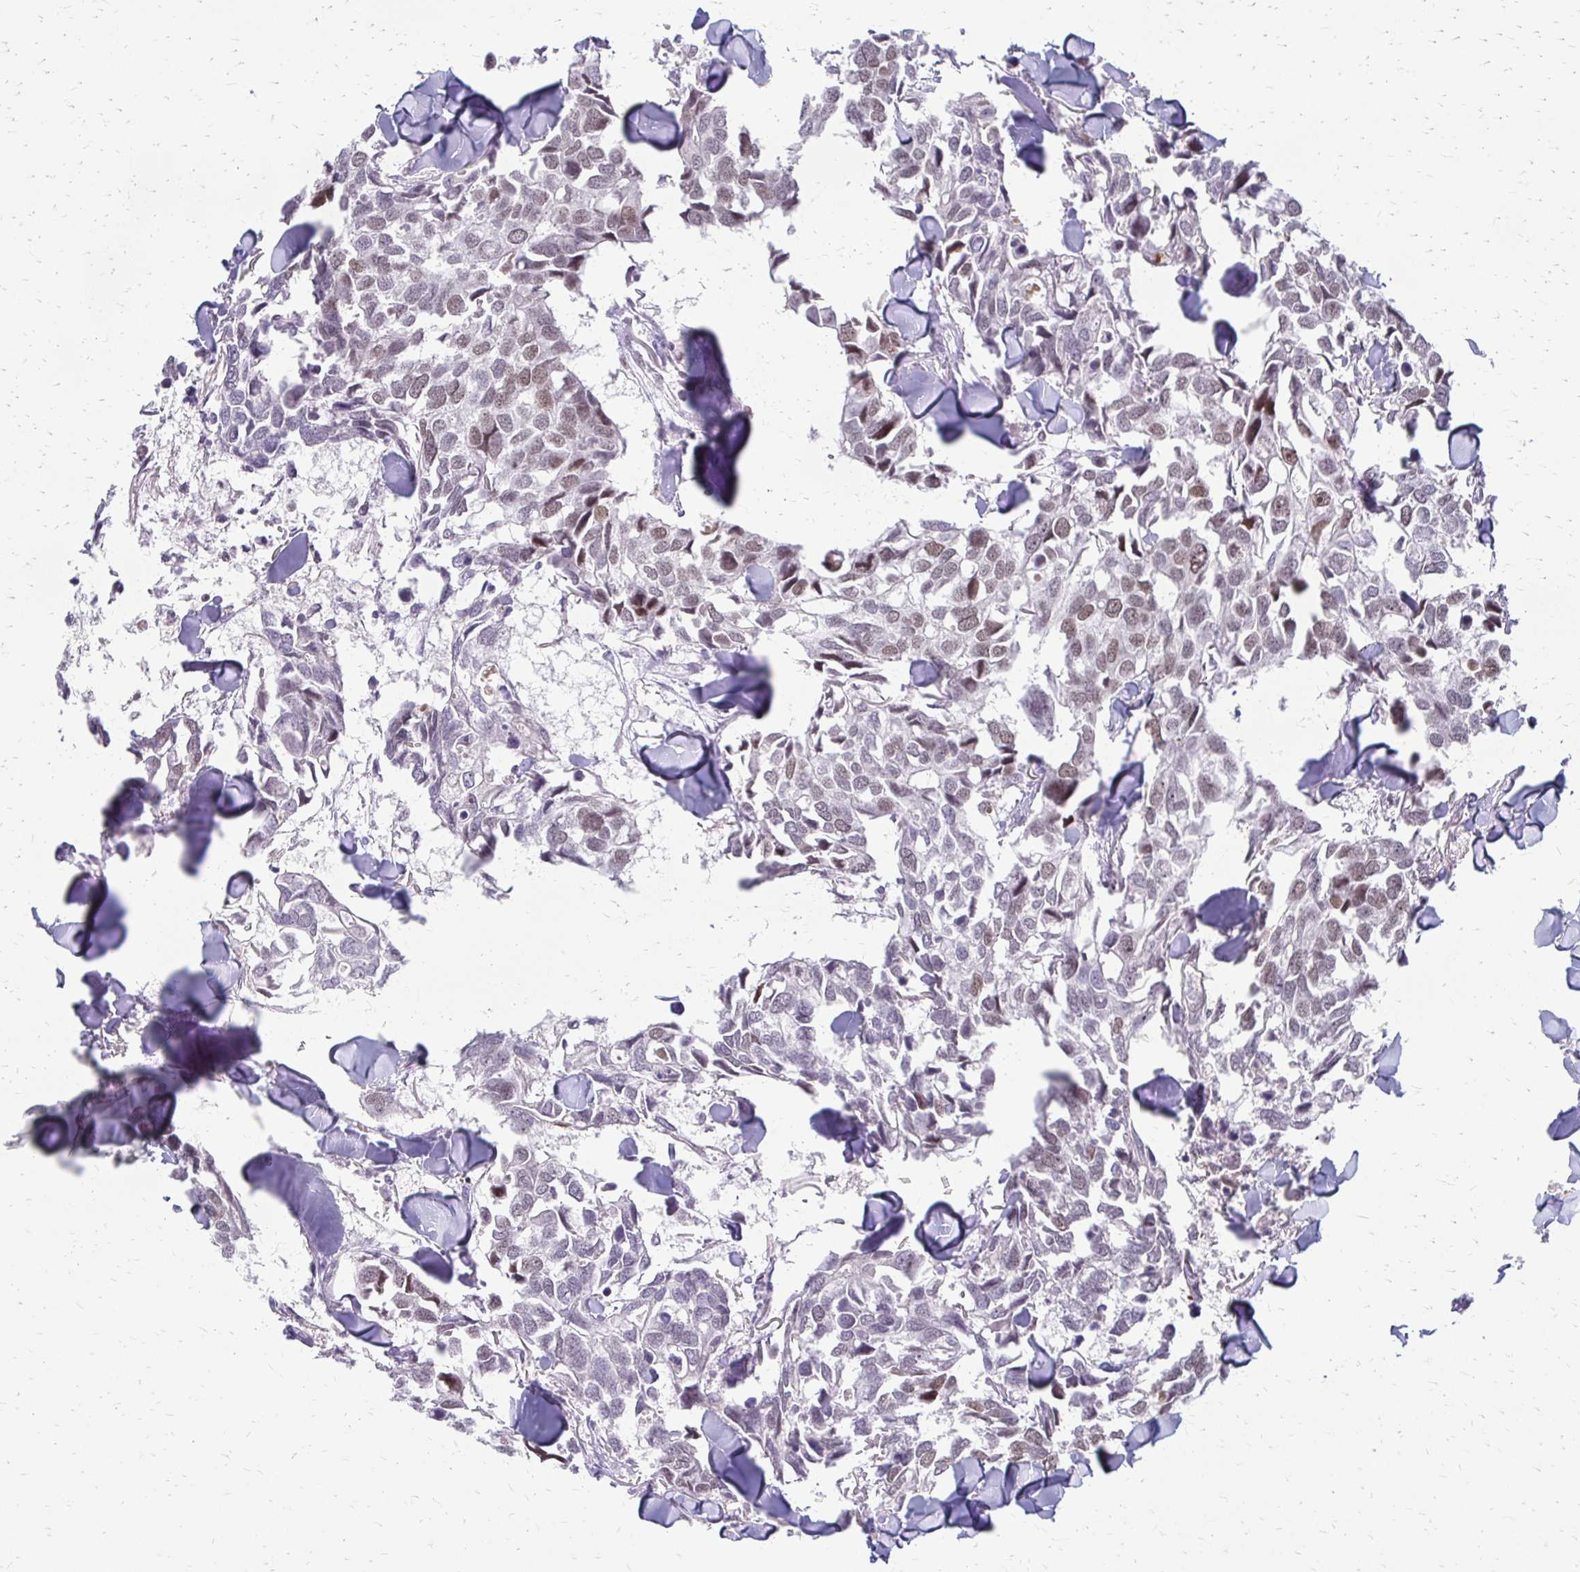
{"staining": {"intensity": "weak", "quantity": ">75%", "location": "nuclear"}, "tissue": "breast cancer", "cell_type": "Tumor cells", "image_type": "cancer", "snomed": [{"axis": "morphology", "description": "Duct carcinoma"}, {"axis": "topography", "description": "Breast"}], "caption": "Breast cancer (invasive ductal carcinoma) stained with a protein marker displays weak staining in tumor cells.", "gene": "EED", "patient": {"sex": "female", "age": 83}}